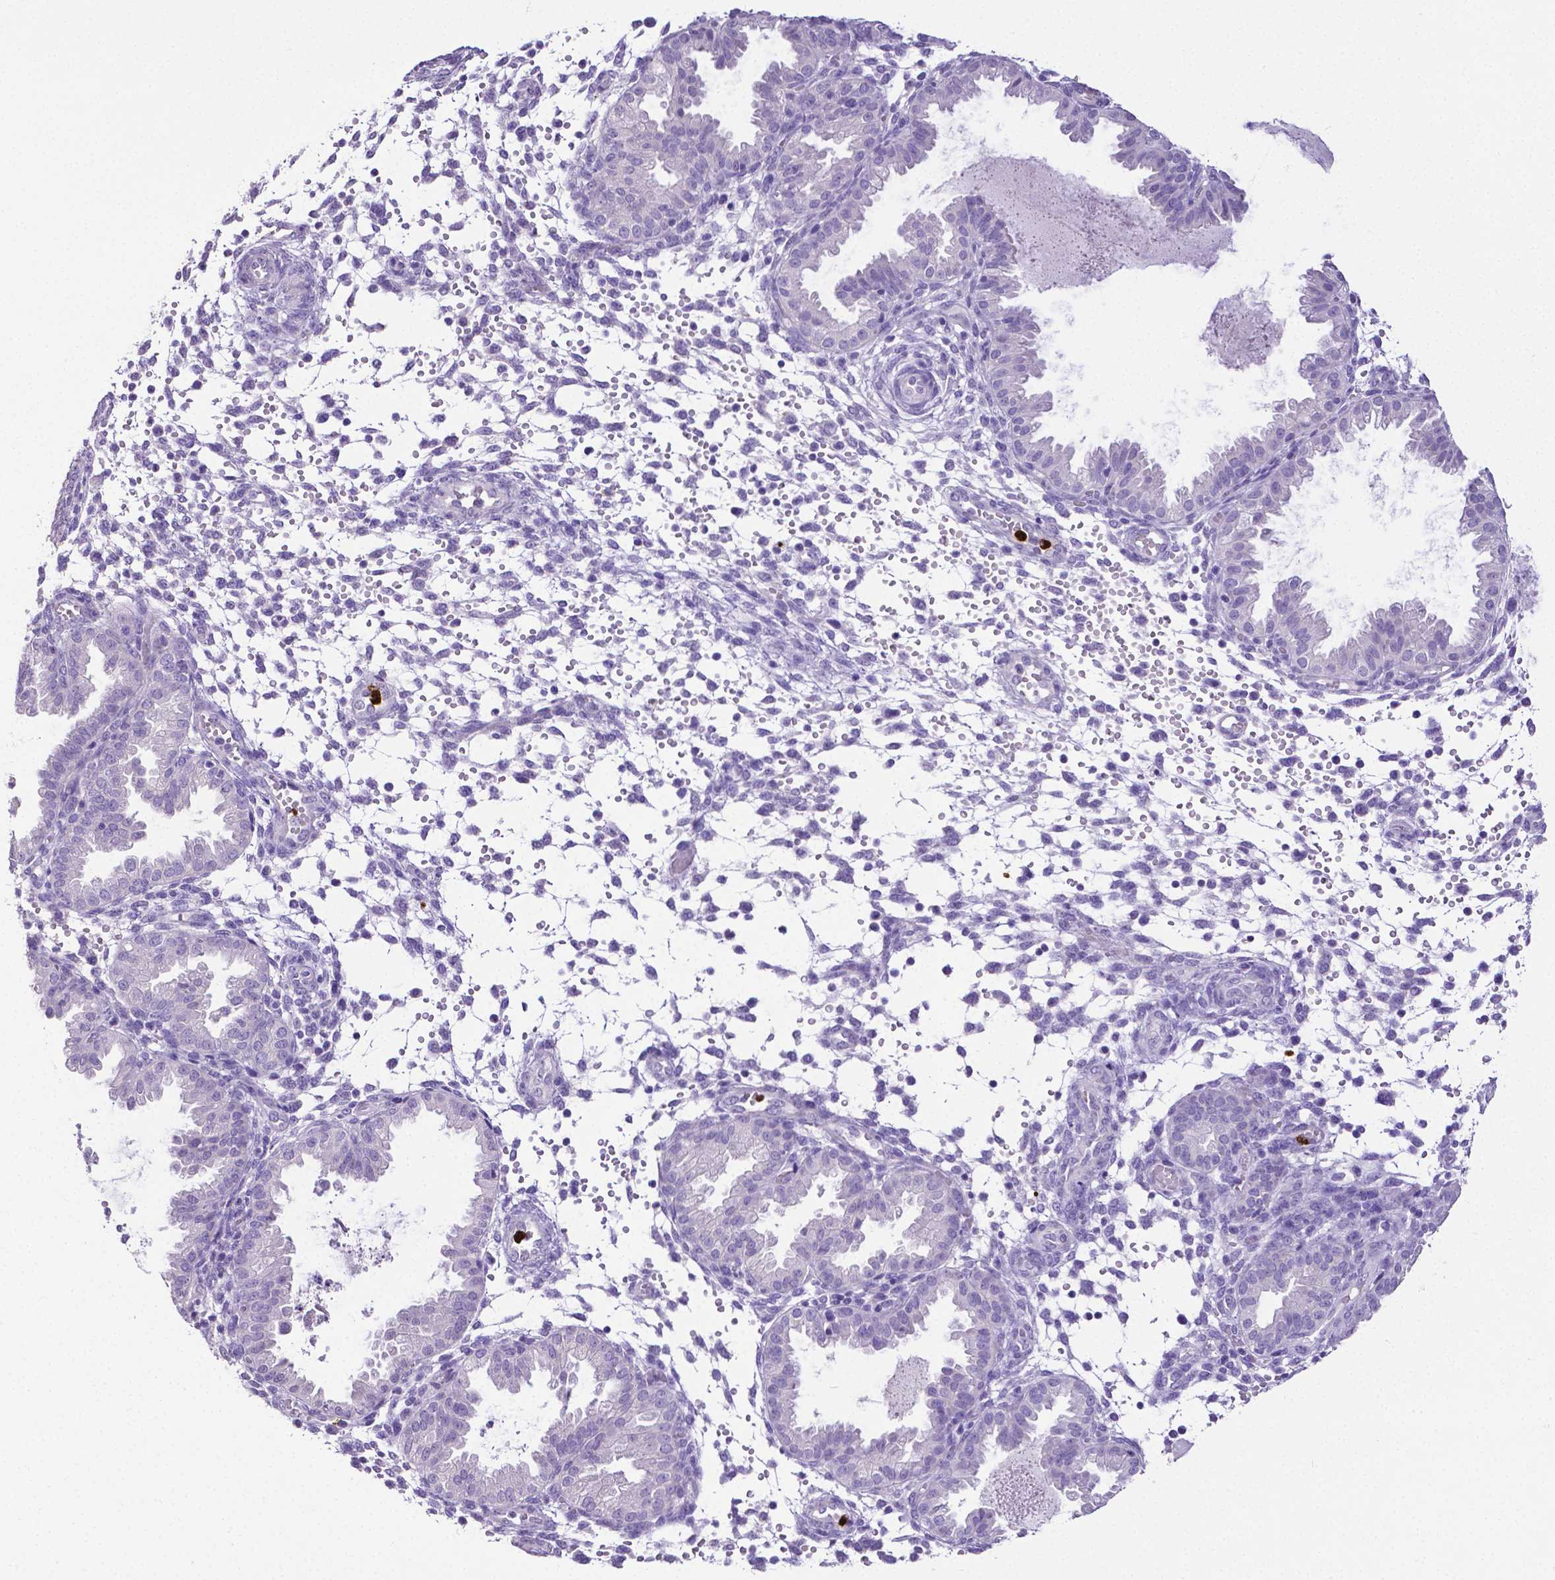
{"staining": {"intensity": "negative", "quantity": "none", "location": "none"}, "tissue": "endometrium", "cell_type": "Cells in endometrial stroma", "image_type": "normal", "snomed": [{"axis": "morphology", "description": "Normal tissue, NOS"}, {"axis": "topography", "description": "Endometrium"}], "caption": "DAB (3,3'-diaminobenzidine) immunohistochemical staining of normal human endometrium demonstrates no significant staining in cells in endometrial stroma. Nuclei are stained in blue.", "gene": "MMP9", "patient": {"sex": "female", "age": 33}}